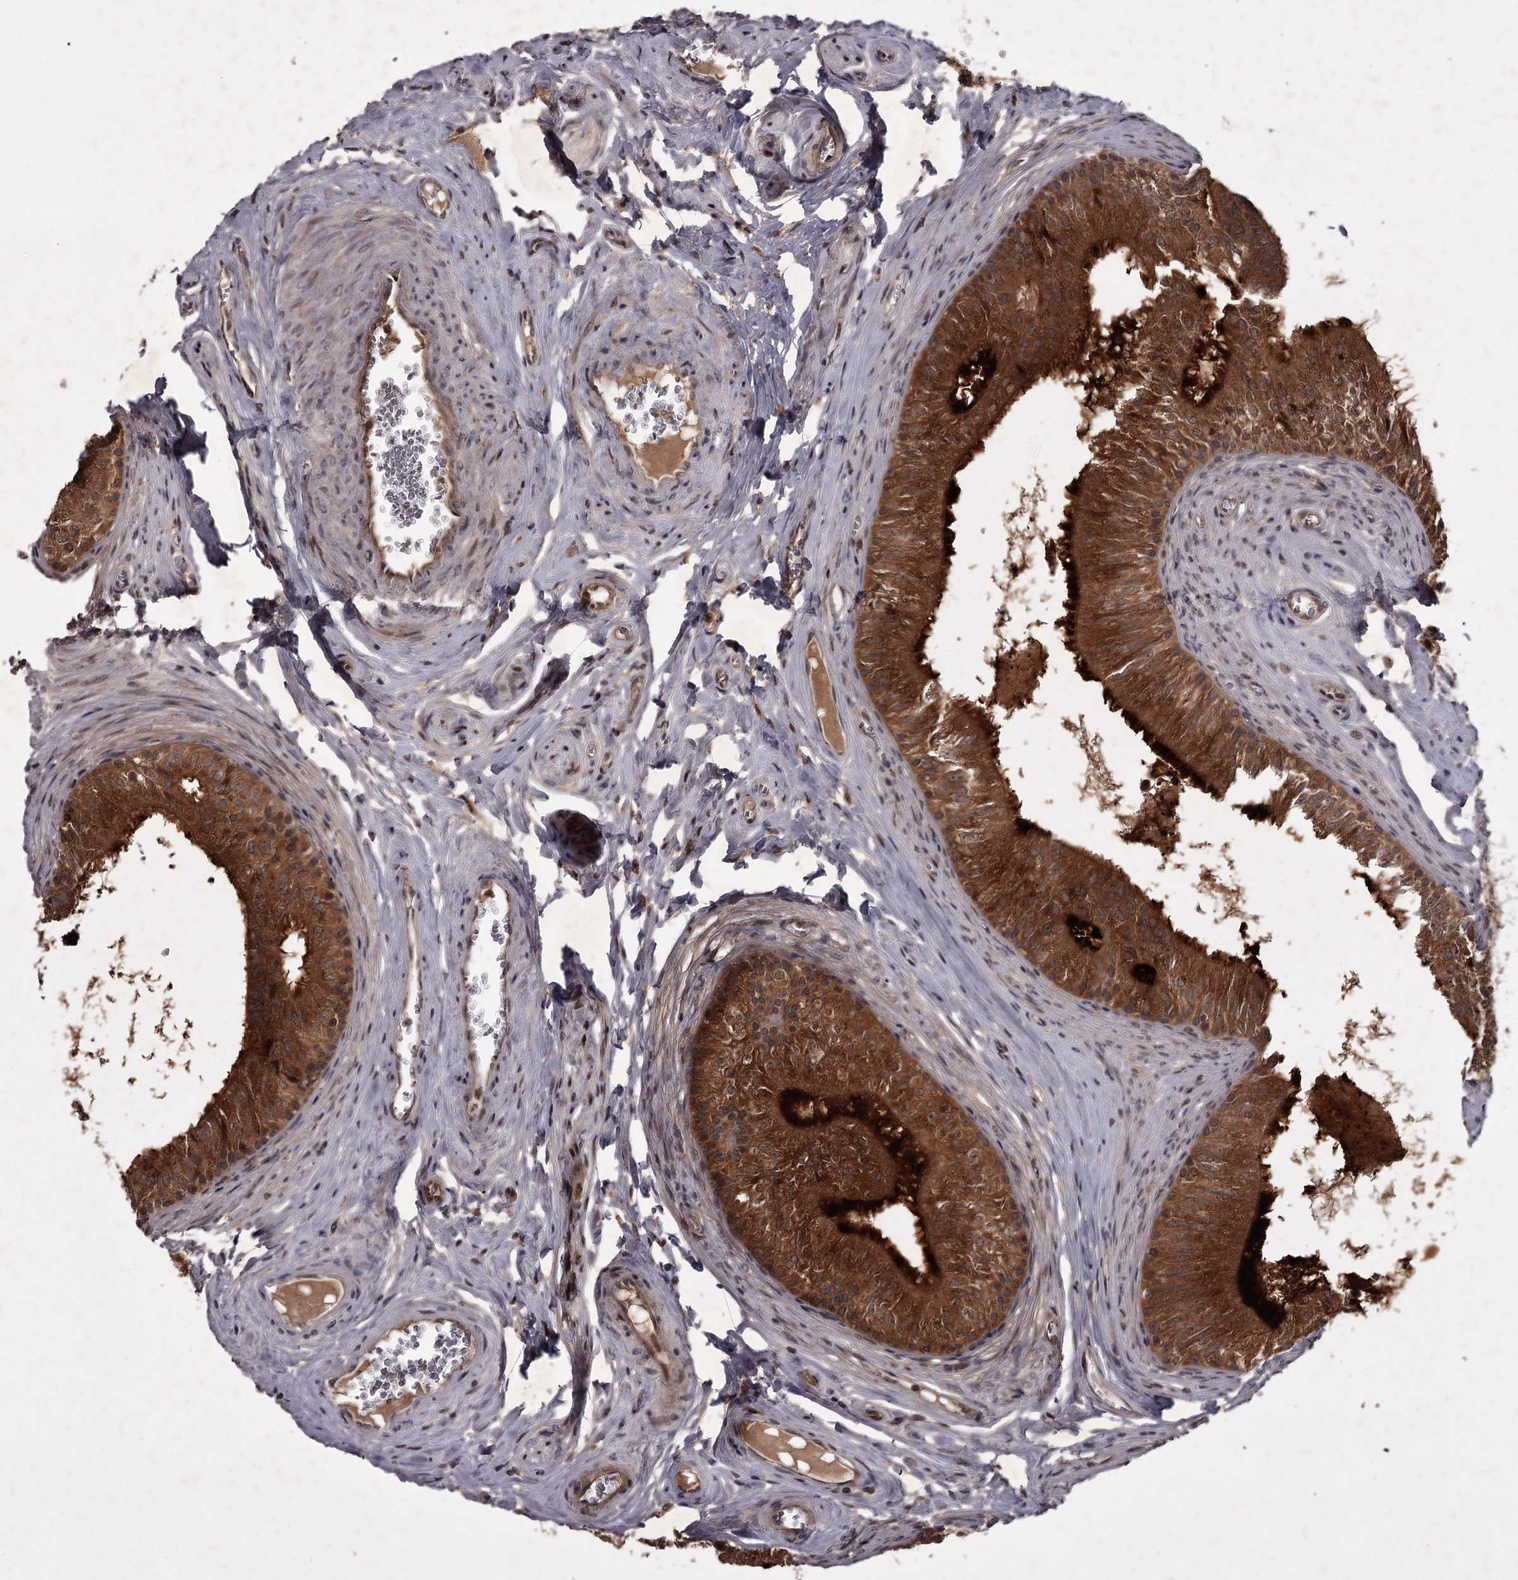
{"staining": {"intensity": "strong", "quantity": ">75%", "location": "cytoplasmic/membranous"}, "tissue": "epididymis", "cell_type": "Glandular cells", "image_type": "normal", "snomed": [{"axis": "morphology", "description": "Normal tissue, NOS"}, {"axis": "topography", "description": "Epididymis"}], "caption": "This photomicrograph displays immunohistochemistry (IHC) staining of normal human epididymis, with high strong cytoplasmic/membranous staining in about >75% of glandular cells.", "gene": "TBC1D23", "patient": {"sex": "male", "age": 46}}